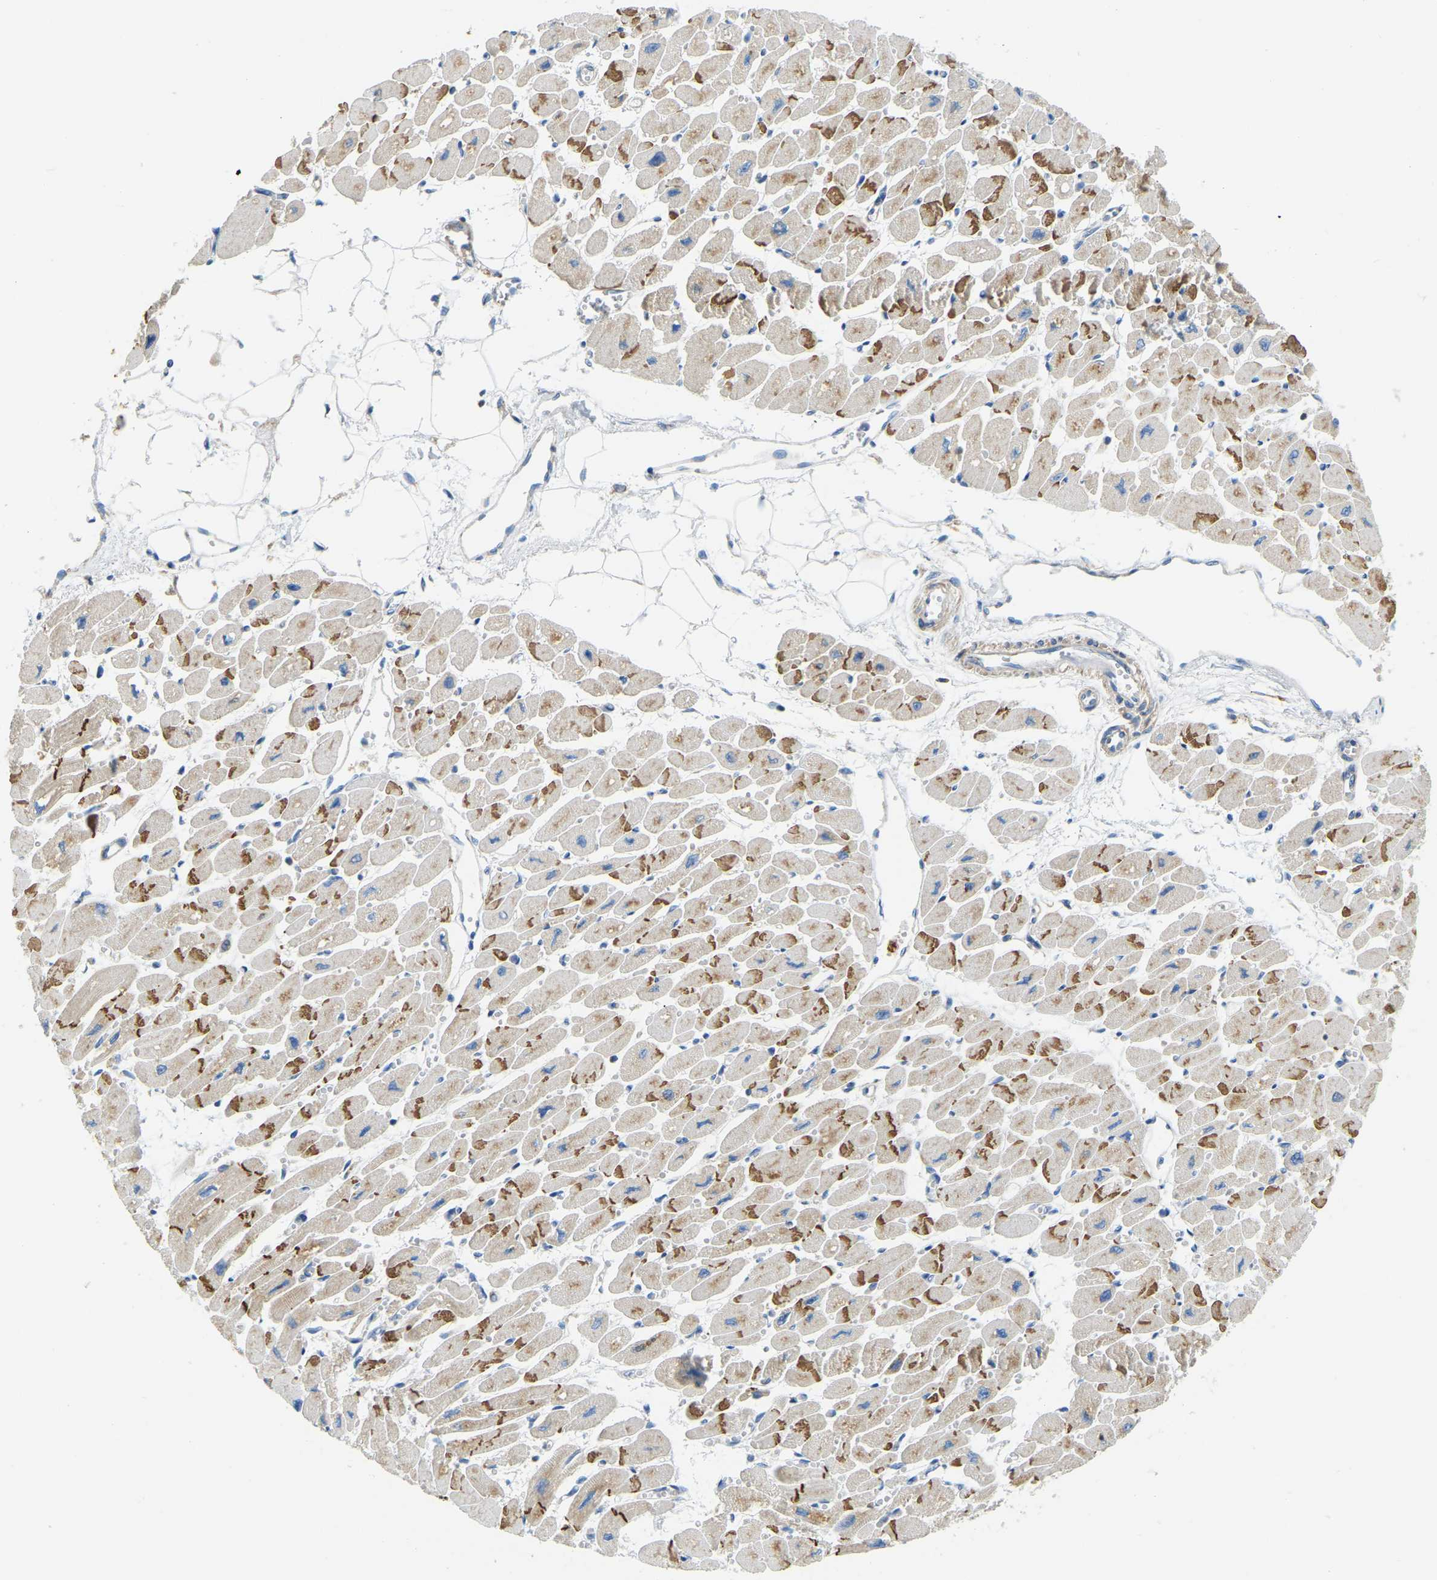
{"staining": {"intensity": "moderate", "quantity": ">75%", "location": "cytoplasmic/membranous"}, "tissue": "heart muscle", "cell_type": "Cardiomyocytes", "image_type": "normal", "snomed": [{"axis": "morphology", "description": "Normal tissue, NOS"}, {"axis": "topography", "description": "Heart"}], "caption": "Brown immunohistochemical staining in unremarkable human heart muscle displays moderate cytoplasmic/membranous positivity in approximately >75% of cardiomyocytes.", "gene": "GDA", "patient": {"sex": "female", "age": 54}}